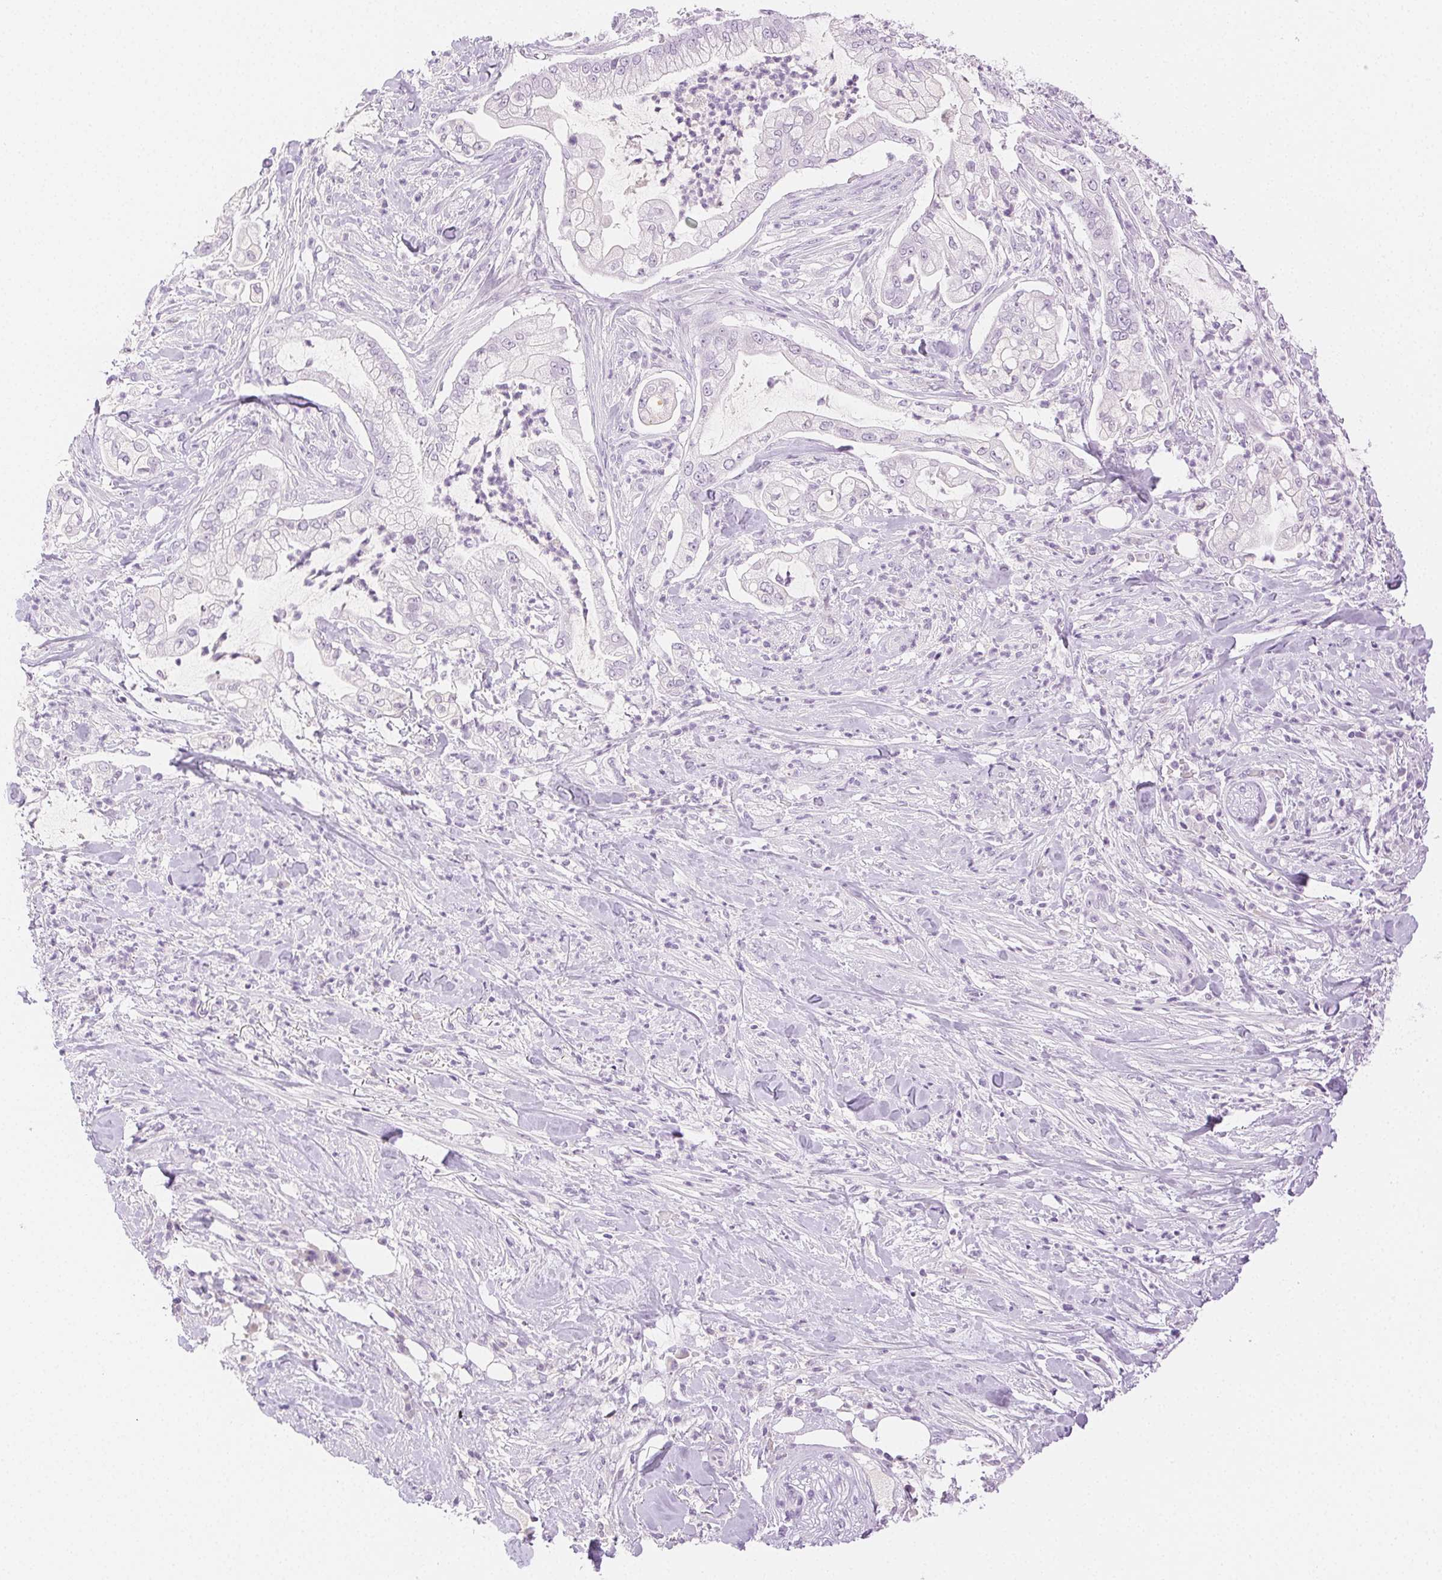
{"staining": {"intensity": "negative", "quantity": "none", "location": "none"}, "tissue": "pancreatic cancer", "cell_type": "Tumor cells", "image_type": "cancer", "snomed": [{"axis": "morphology", "description": "Adenocarcinoma, NOS"}, {"axis": "topography", "description": "Pancreas"}], "caption": "Immunohistochemical staining of human pancreatic cancer (adenocarcinoma) reveals no significant positivity in tumor cells. (DAB immunohistochemistry (IHC), high magnification).", "gene": "SPACA4", "patient": {"sex": "female", "age": 69}}